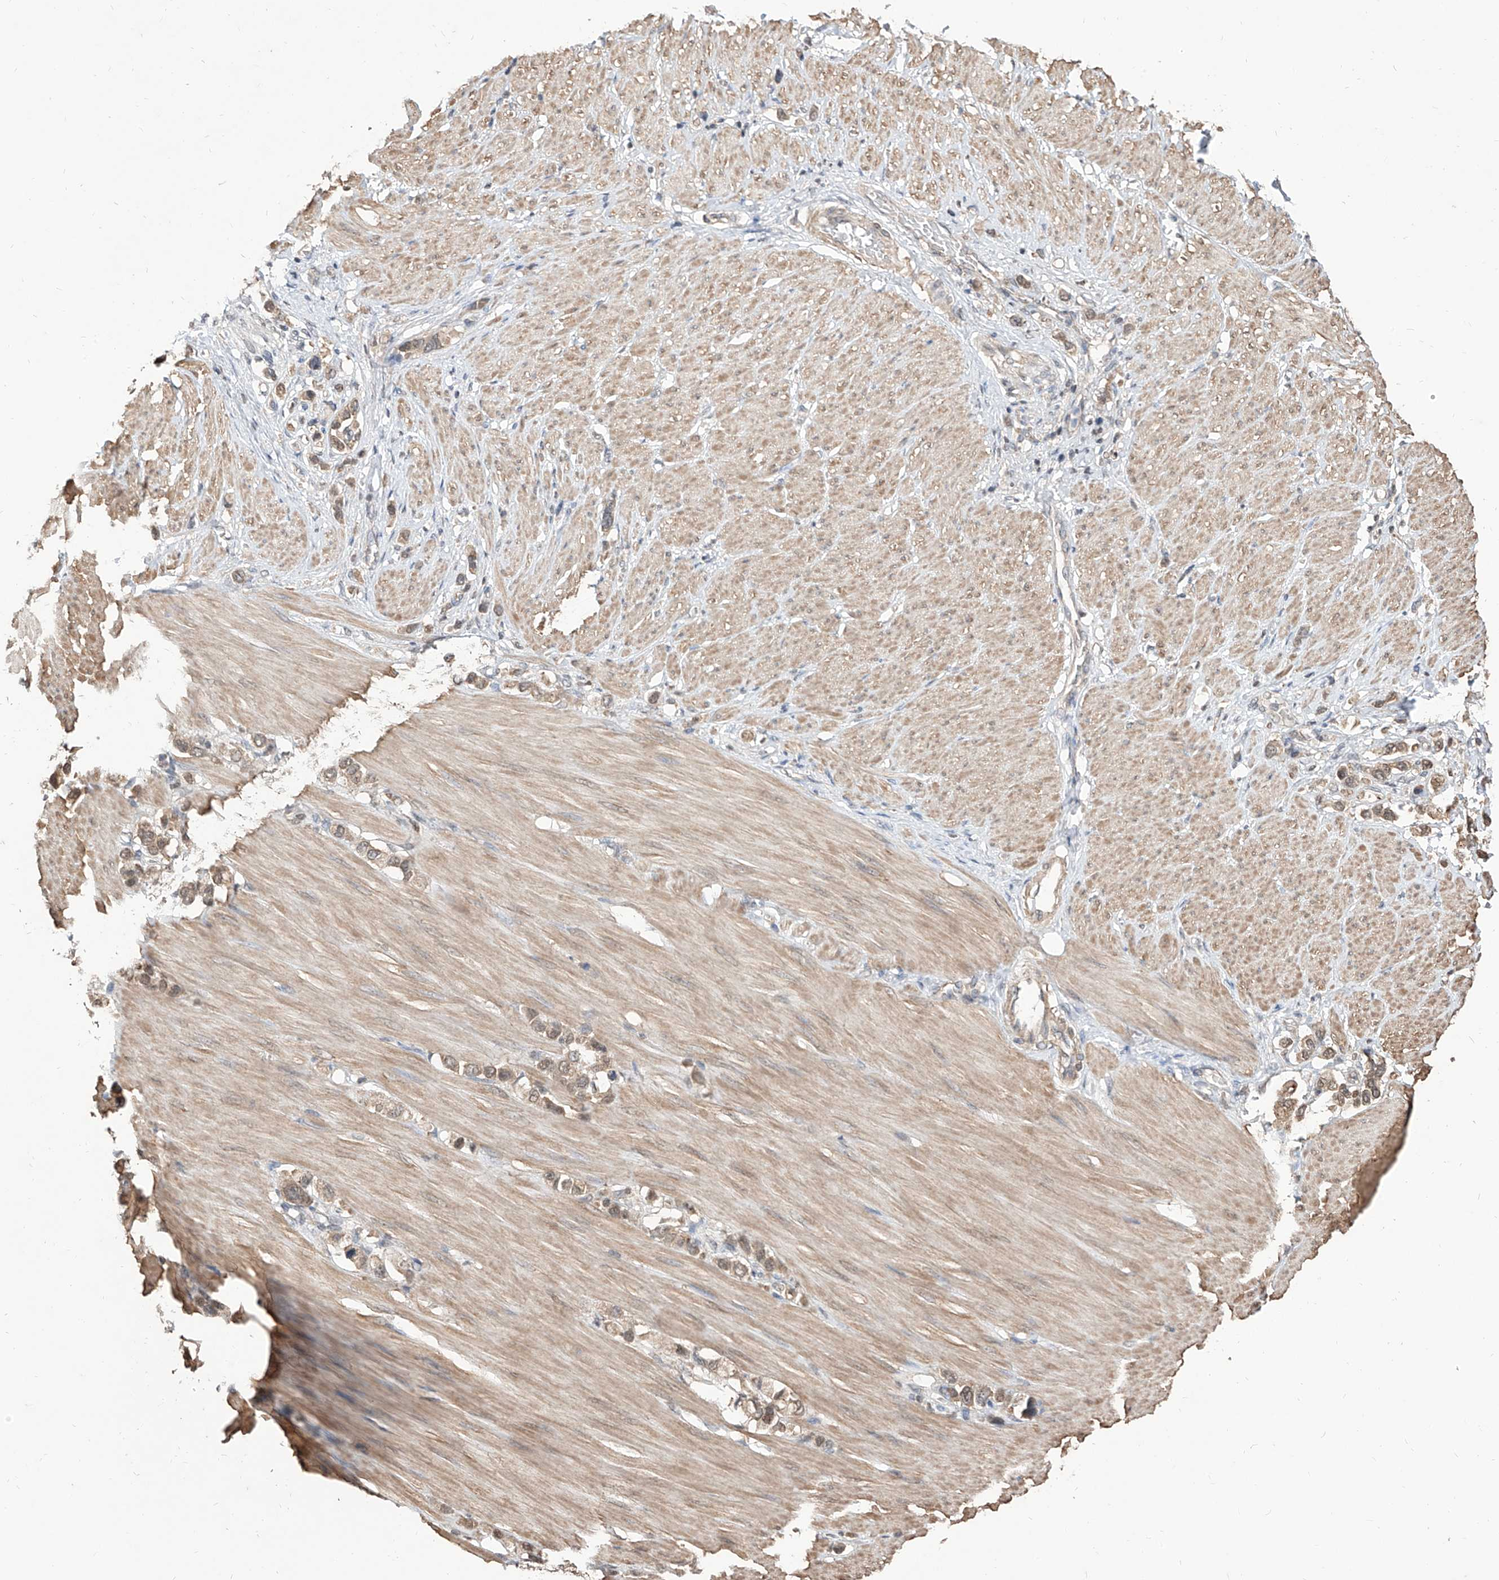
{"staining": {"intensity": "weak", "quantity": ">75%", "location": "cytoplasmic/membranous"}, "tissue": "stomach cancer", "cell_type": "Tumor cells", "image_type": "cancer", "snomed": [{"axis": "morphology", "description": "Adenocarcinoma, NOS"}, {"axis": "topography", "description": "Stomach"}], "caption": "Protein positivity by immunohistochemistry (IHC) exhibits weak cytoplasmic/membranous positivity in about >75% of tumor cells in stomach cancer. The staining was performed using DAB (3,3'-diaminobenzidine) to visualize the protein expression in brown, while the nuclei were stained in blue with hematoxylin (Magnification: 20x).", "gene": "C8orf82", "patient": {"sex": "female", "age": 65}}